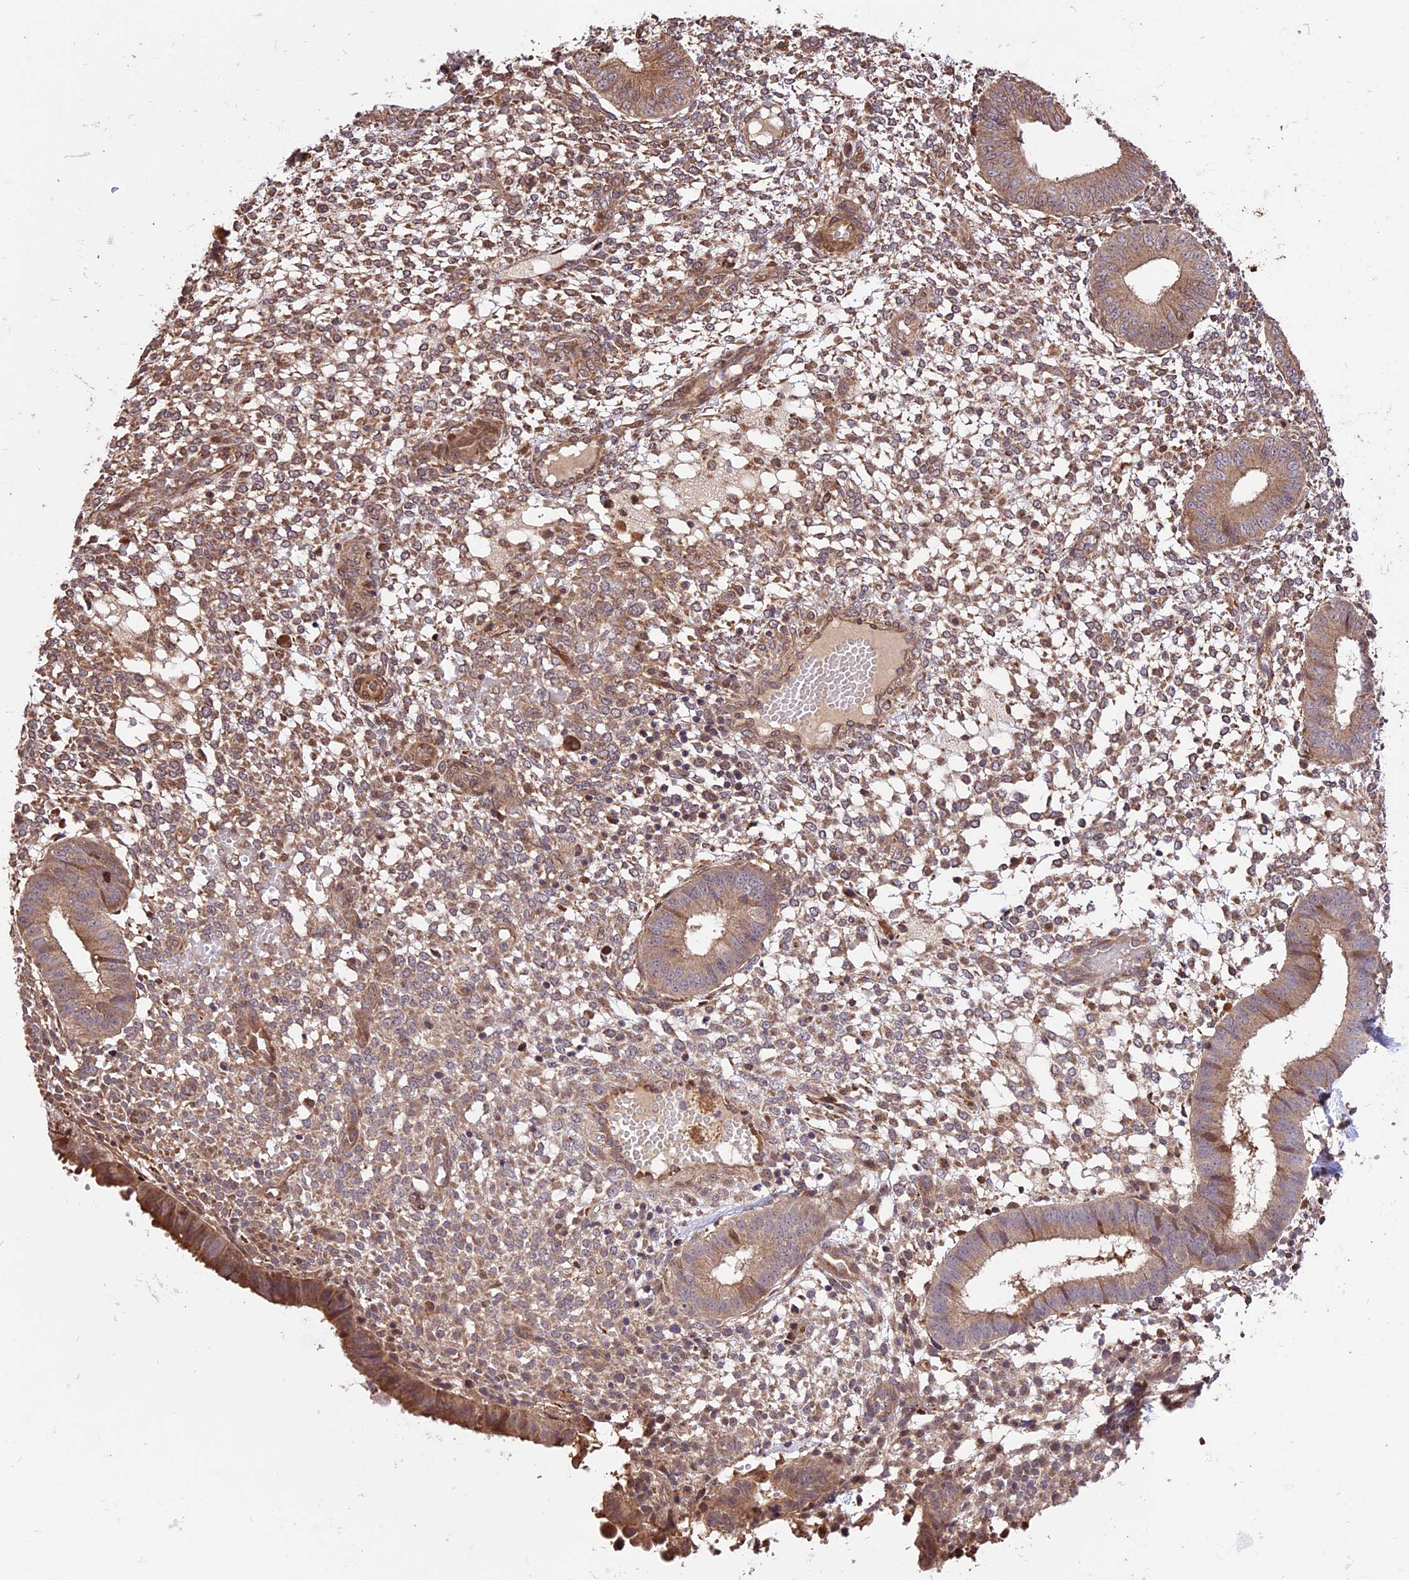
{"staining": {"intensity": "moderate", "quantity": ">75%", "location": "cytoplasmic/membranous"}, "tissue": "endometrium", "cell_type": "Cells in endometrial stroma", "image_type": "normal", "snomed": [{"axis": "morphology", "description": "Normal tissue, NOS"}, {"axis": "topography", "description": "Endometrium"}], "caption": "Cells in endometrial stroma display moderate cytoplasmic/membranous staining in approximately >75% of cells in unremarkable endometrium.", "gene": "HDAC5", "patient": {"sex": "female", "age": 49}}